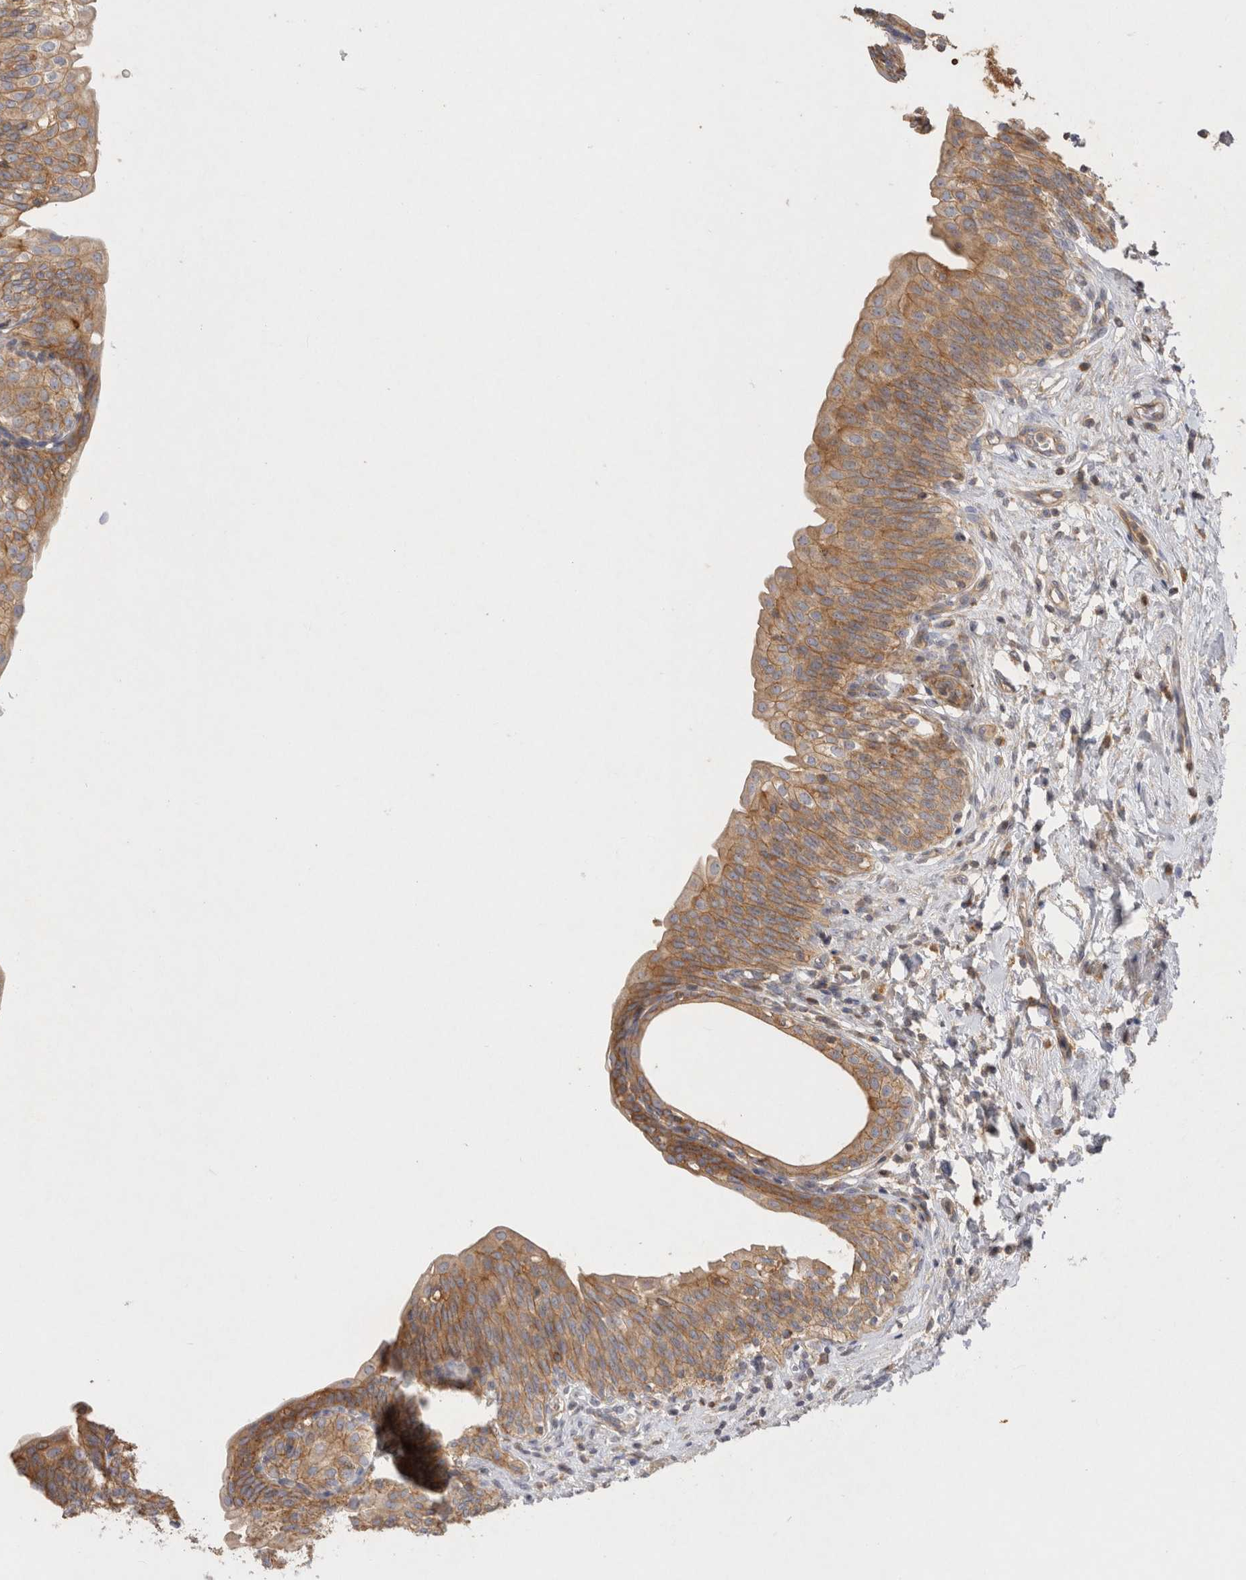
{"staining": {"intensity": "moderate", "quantity": ">75%", "location": "cytoplasmic/membranous"}, "tissue": "urinary bladder", "cell_type": "Urothelial cells", "image_type": "normal", "snomed": [{"axis": "morphology", "description": "Normal tissue, NOS"}, {"axis": "topography", "description": "Urinary bladder"}], "caption": "DAB immunohistochemical staining of benign human urinary bladder exhibits moderate cytoplasmic/membranous protein expression in approximately >75% of urothelial cells.", "gene": "CHMP6", "patient": {"sex": "male", "age": 83}}